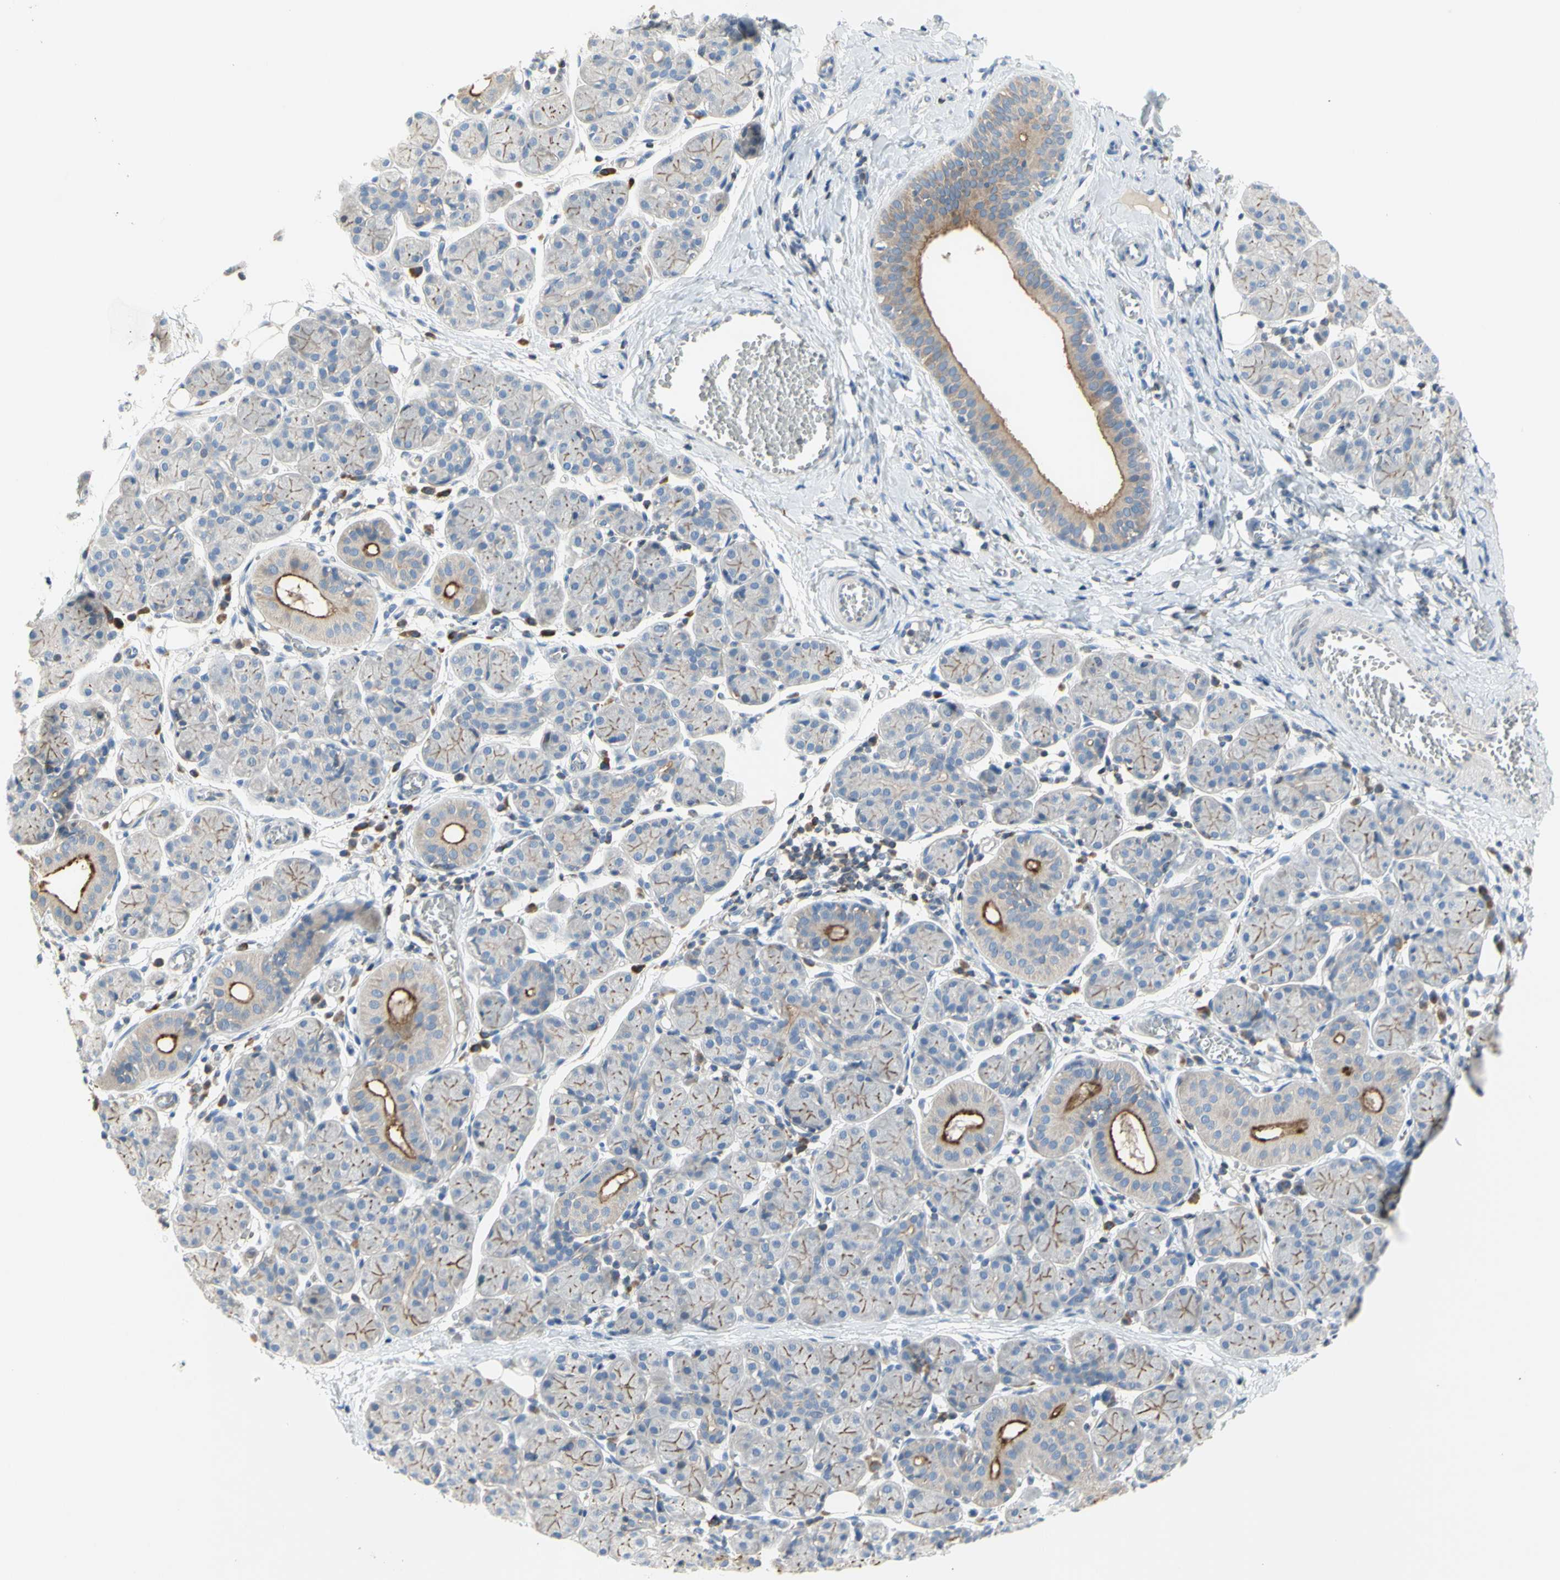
{"staining": {"intensity": "weak", "quantity": "25%-75%", "location": "cytoplasmic/membranous"}, "tissue": "salivary gland", "cell_type": "Glandular cells", "image_type": "normal", "snomed": [{"axis": "morphology", "description": "Normal tissue, NOS"}, {"axis": "morphology", "description": "Inflammation, NOS"}, {"axis": "topography", "description": "Lymph node"}, {"axis": "topography", "description": "Salivary gland"}], "caption": "IHC (DAB (3,3'-diaminobenzidine)) staining of unremarkable human salivary gland exhibits weak cytoplasmic/membranous protein positivity in about 25%-75% of glandular cells.", "gene": "MUC1", "patient": {"sex": "male", "age": 3}}